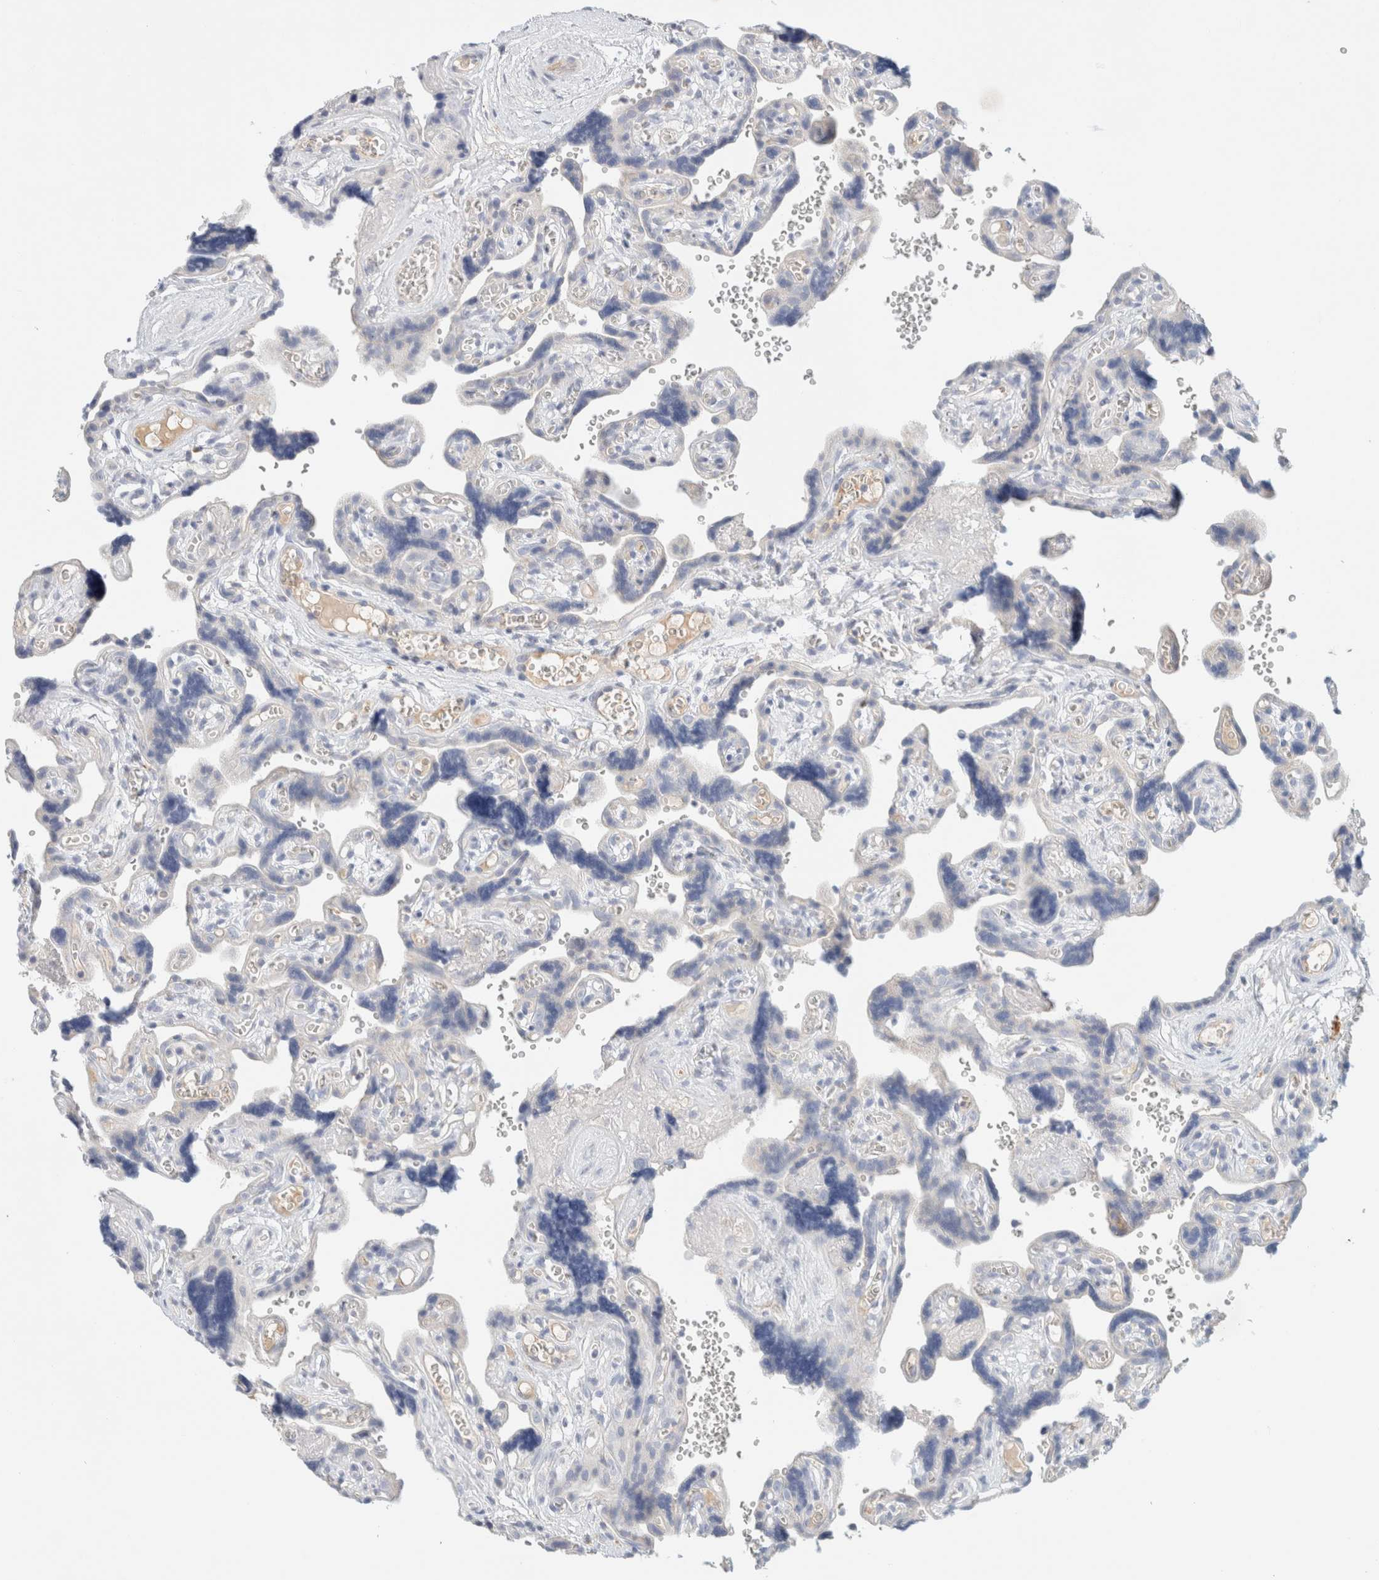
{"staining": {"intensity": "moderate", "quantity": "<25%", "location": "cytoplasmic/membranous"}, "tissue": "placenta", "cell_type": "Trophoblastic cells", "image_type": "normal", "snomed": [{"axis": "morphology", "description": "Normal tissue, NOS"}, {"axis": "topography", "description": "Placenta"}], "caption": "Moderate cytoplasmic/membranous expression is present in about <25% of trophoblastic cells in normal placenta.", "gene": "HEXD", "patient": {"sex": "female", "age": 30}}